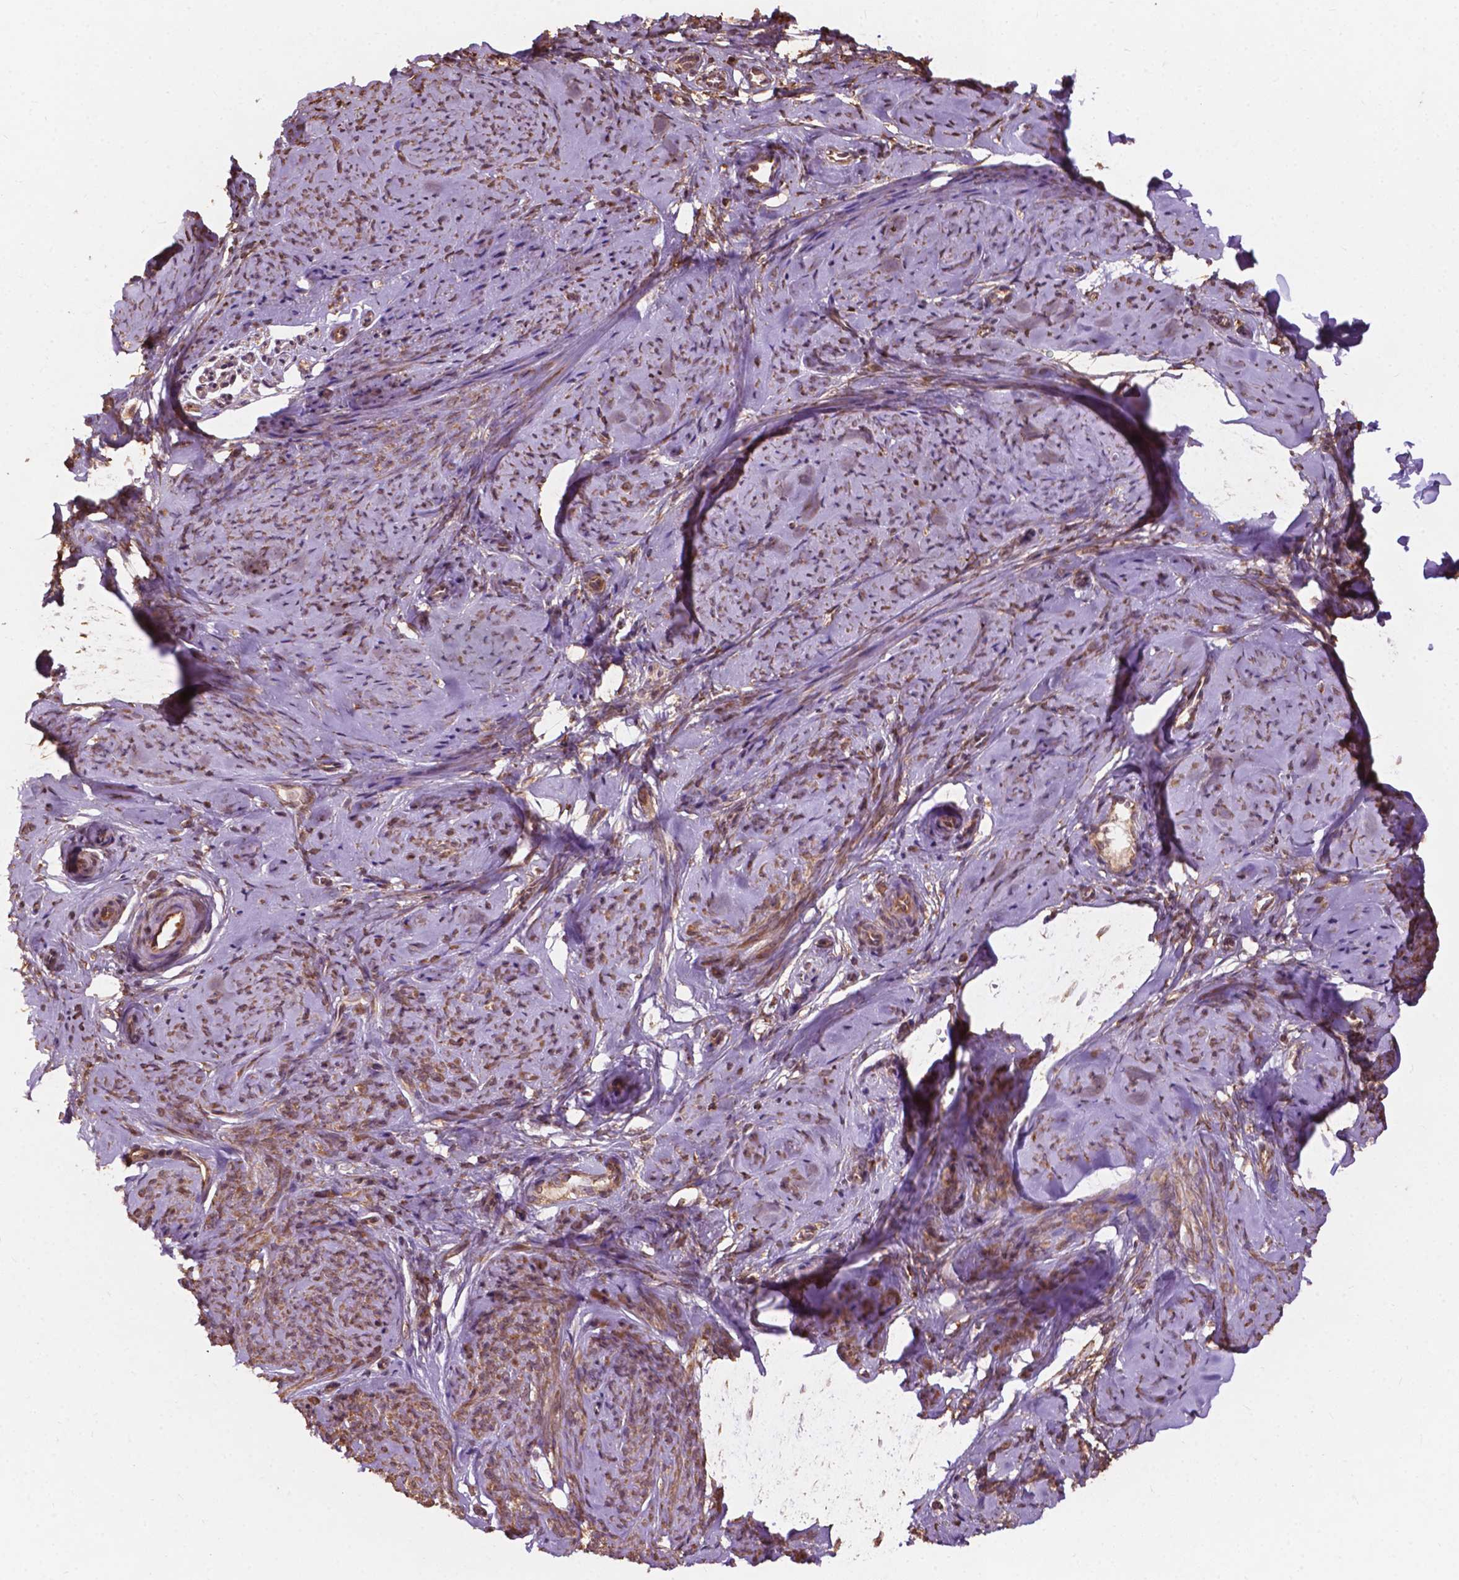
{"staining": {"intensity": "moderate", "quantity": "25%-75%", "location": "cytoplasmic/membranous"}, "tissue": "smooth muscle", "cell_type": "Smooth muscle cells", "image_type": "normal", "snomed": [{"axis": "morphology", "description": "Normal tissue, NOS"}, {"axis": "topography", "description": "Smooth muscle"}], "caption": "Immunohistochemistry of benign human smooth muscle shows medium levels of moderate cytoplasmic/membranous positivity in approximately 25%-75% of smooth muscle cells. (IHC, brightfield microscopy, high magnification).", "gene": "CDC42BPA", "patient": {"sex": "female", "age": 48}}